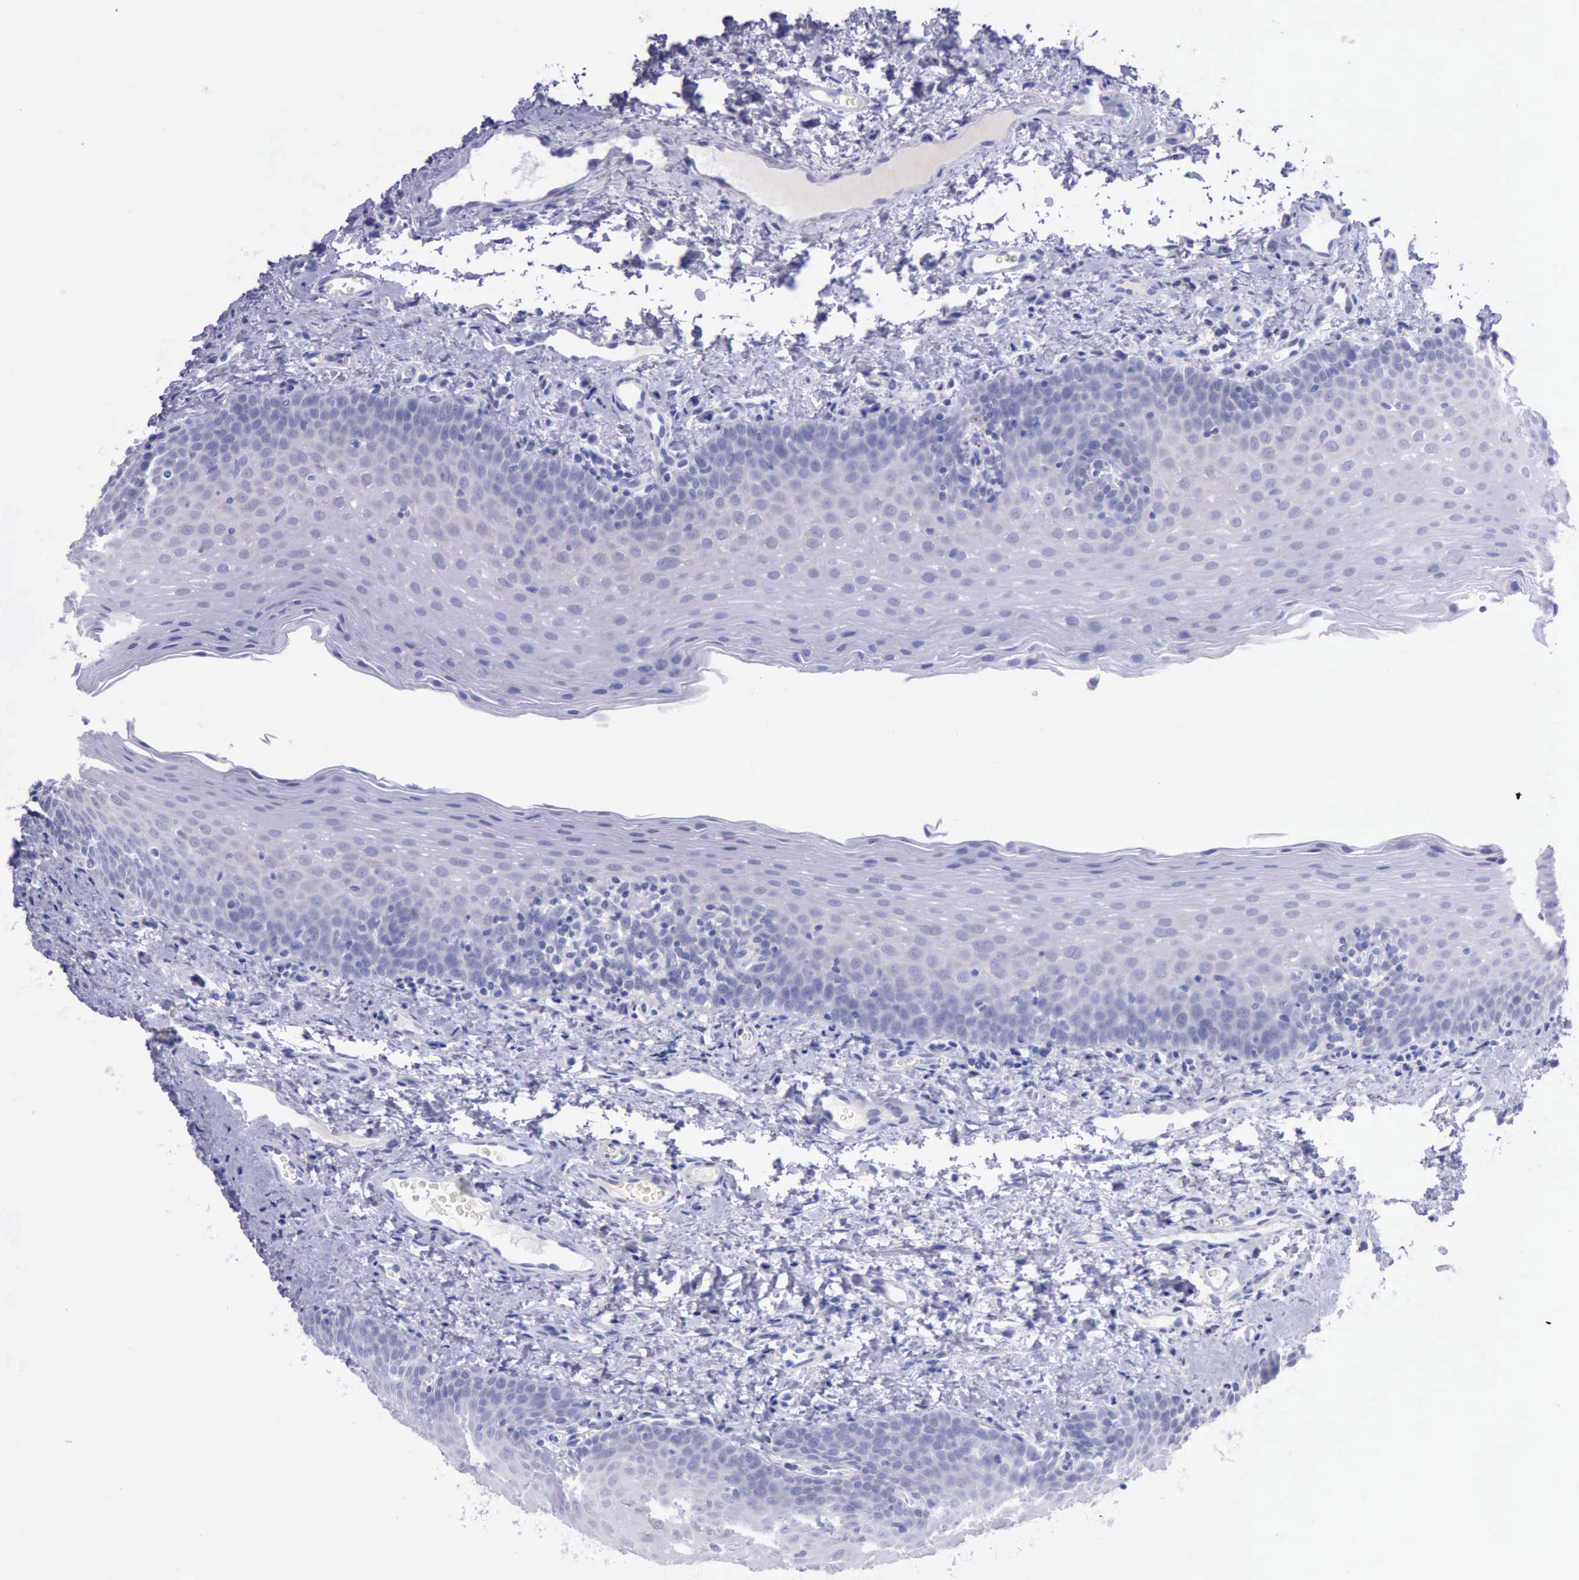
{"staining": {"intensity": "negative", "quantity": "none", "location": "none"}, "tissue": "oral mucosa", "cell_type": "Squamous epithelial cells", "image_type": "normal", "snomed": [{"axis": "morphology", "description": "Normal tissue, NOS"}, {"axis": "topography", "description": "Oral tissue"}], "caption": "There is no significant positivity in squamous epithelial cells of oral mucosa. The staining was performed using DAB to visualize the protein expression in brown, while the nuclei were stained in blue with hematoxylin (Magnification: 20x).", "gene": "LRFN5", "patient": {"sex": "male", "age": 20}}